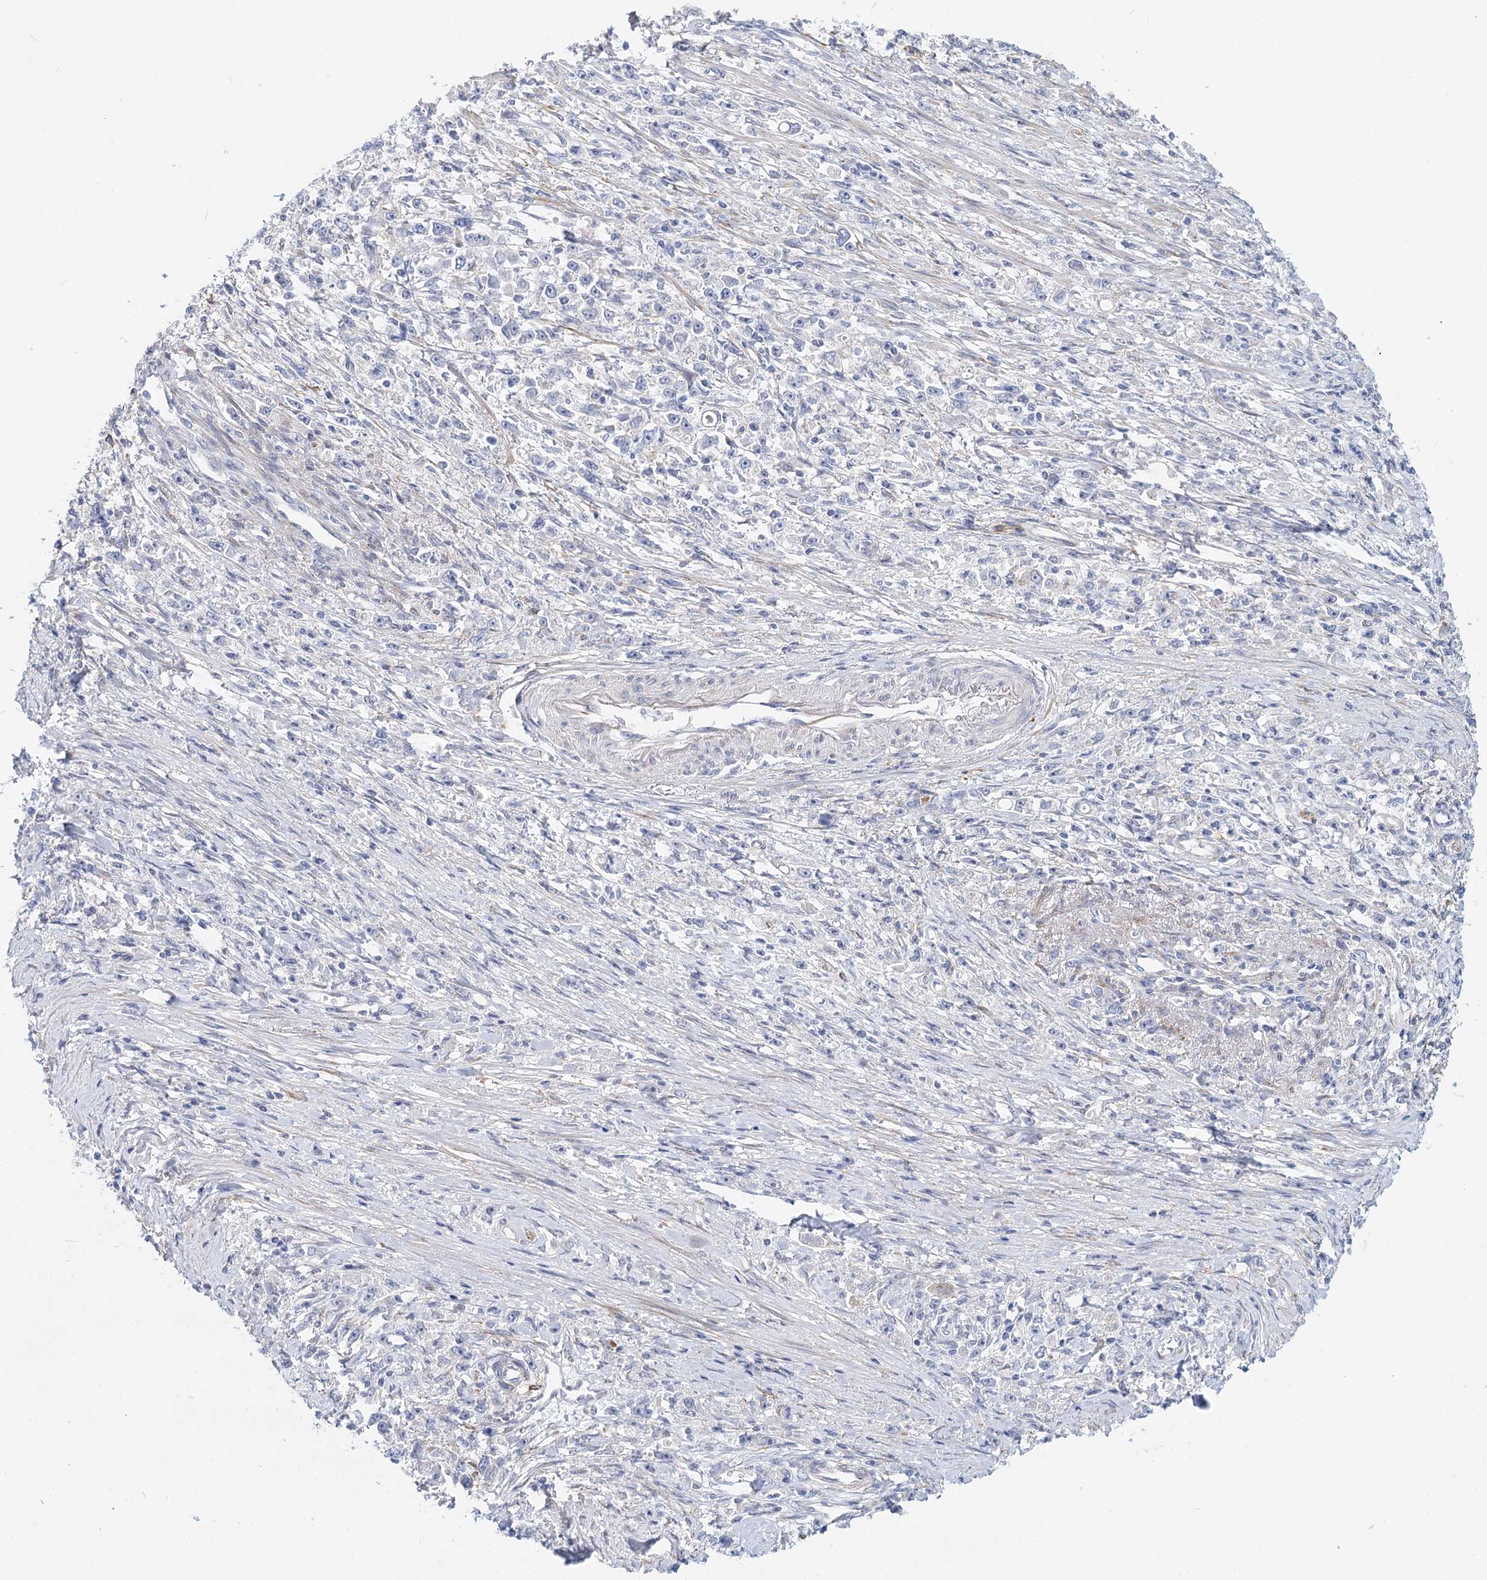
{"staining": {"intensity": "negative", "quantity": "none", "location": "none"}, "tissue": "stomach cancer", "cell_type": "Tumor cells", "image_type": "cancer", "snomed": [{"axis": "morphology", "description": "Adenocarcinoma, NOS"}, {"axis": "topography", "description": "Stomach"}], "caption": "There is no significant expression in tumor cells of stomach cancer (adenocarcinoma).", "gene": "TEX12", "patient": {"sex": "female", "age": 59}}